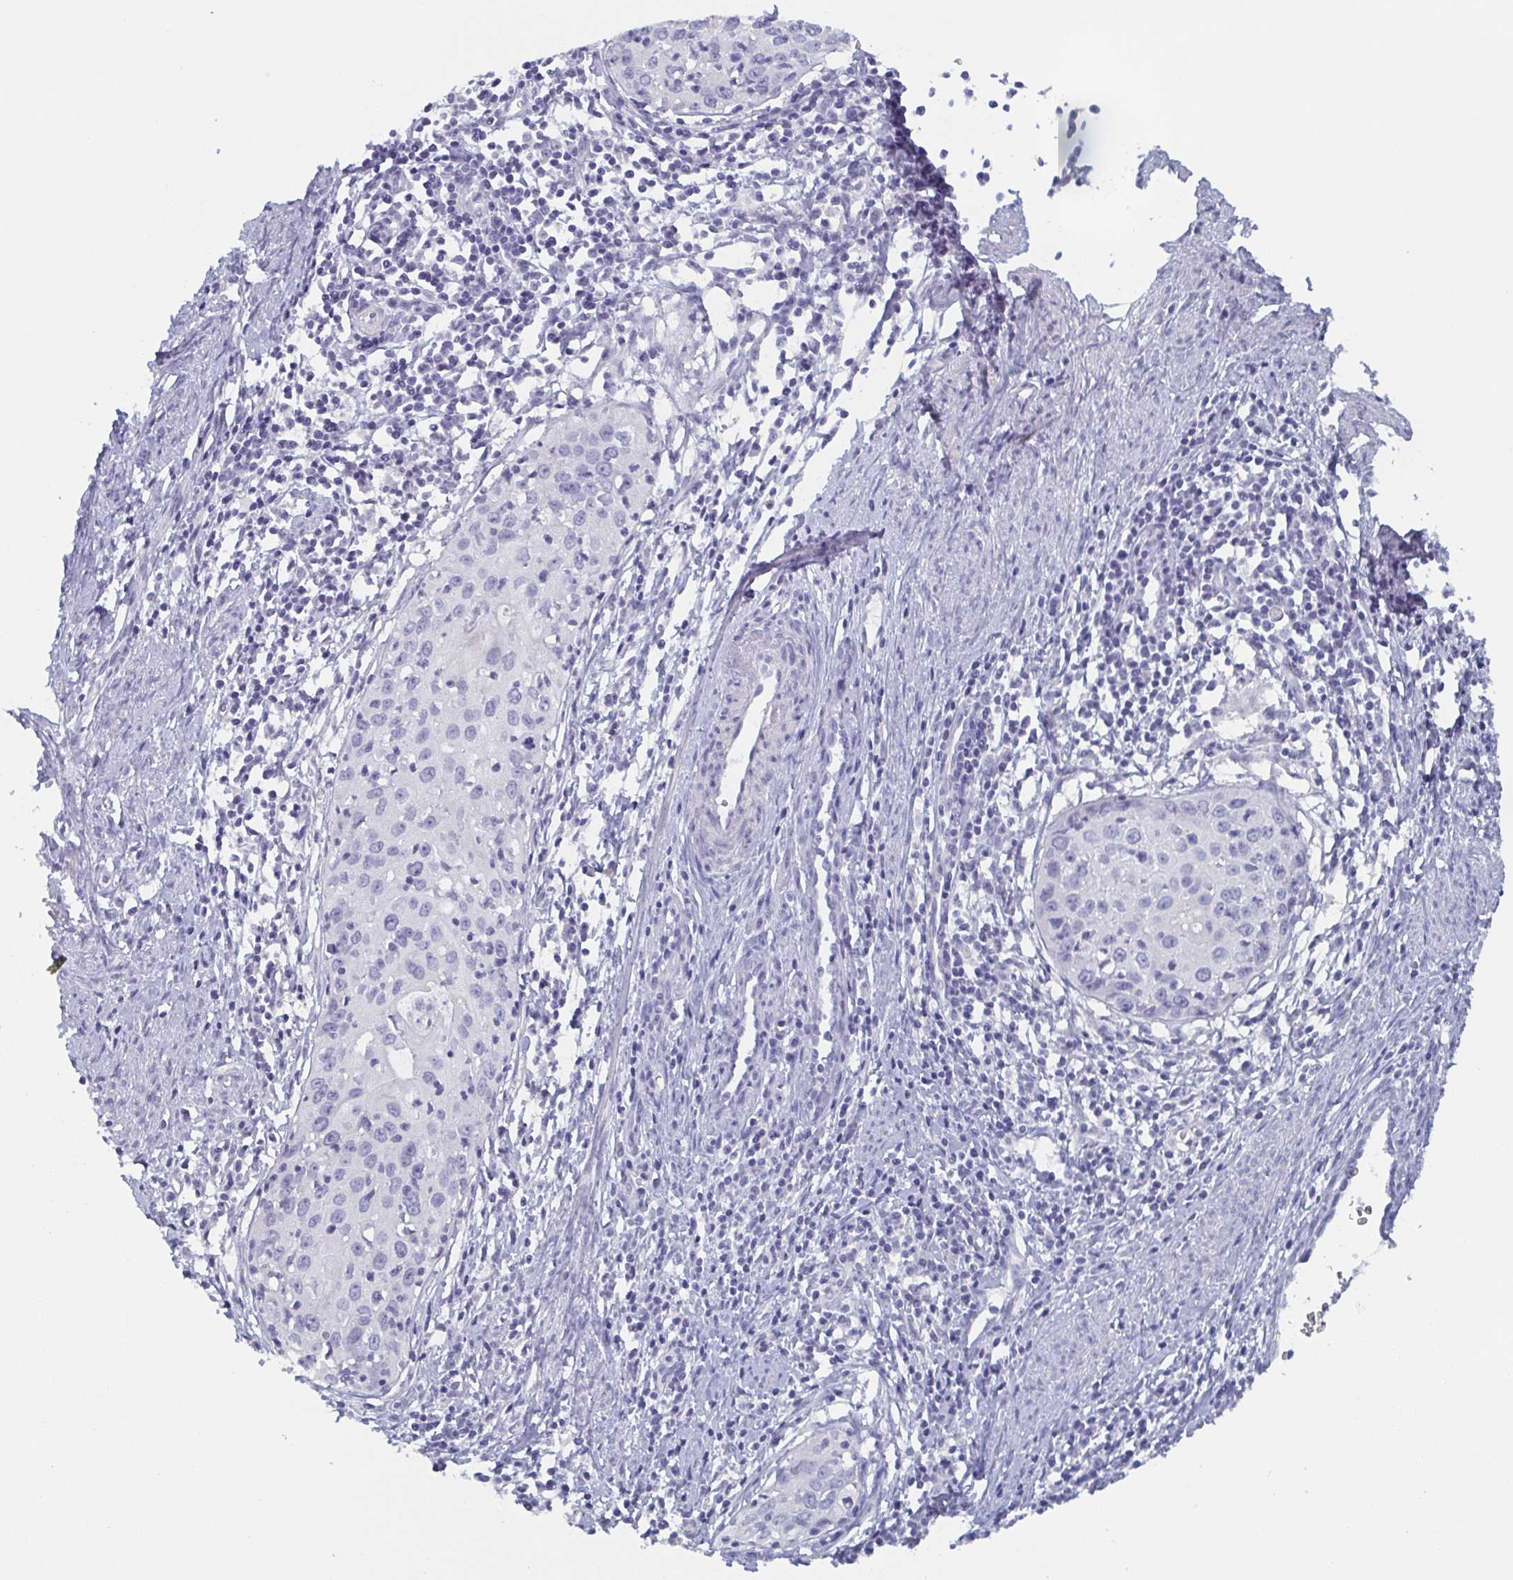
{"staining": {"intensity": "negative", "quantity": "none", "location": "none"}, "tissue": "cervical cancer", "cell_type": "Tumor cells", "image_type": "cancer", "snomed": [{"axis": "morphology", "description": "Squamous cell carcinoma, NOS"}, {"axis": "topography", "description": "Cervix"}], "caption": "DAB immunohistochemical staining of human cervical cancer (squamous cell carcinoma) demonstrates no significant expression in tumor cells.", "gene": "DYDC2", "patient": {"sex": "female", "age": 40}}